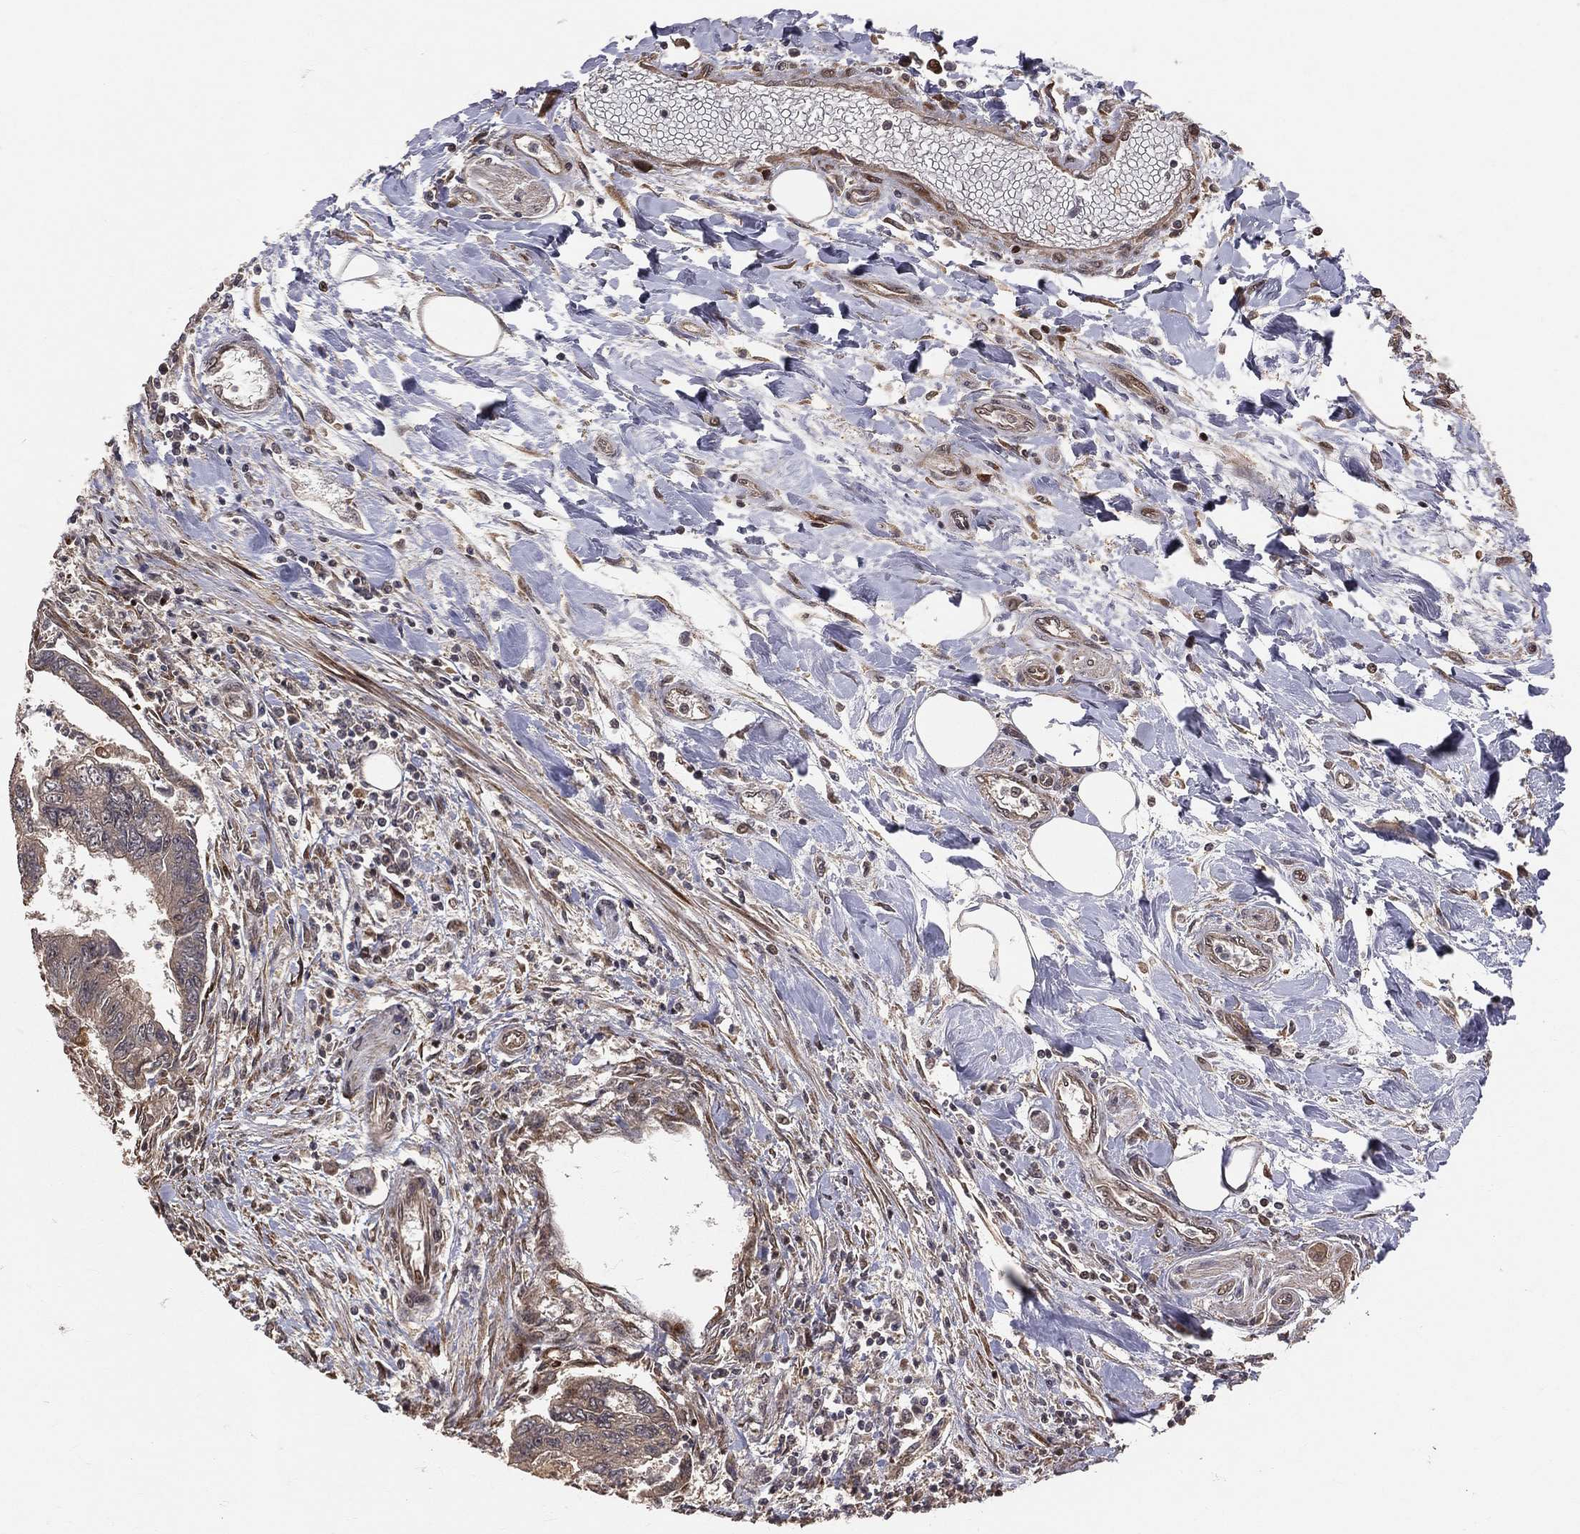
{"staining": {"intensity": "negative", "quantity": "none", "location": "none"}, "tissue": "colorectal cancer", "cell_type": "Tumor cells", "image_type": "cancer", "snomed": [{"axis": "morphology", "description": "Adenocarcinoma, NOS"}, {"axis": "topography", "description": "Colon"}], "caption": "The image displays no staining of tumor cells in colorectal cancer.", "gene": "MAPK1", "patient": {"sex": "female", "age": 65}}